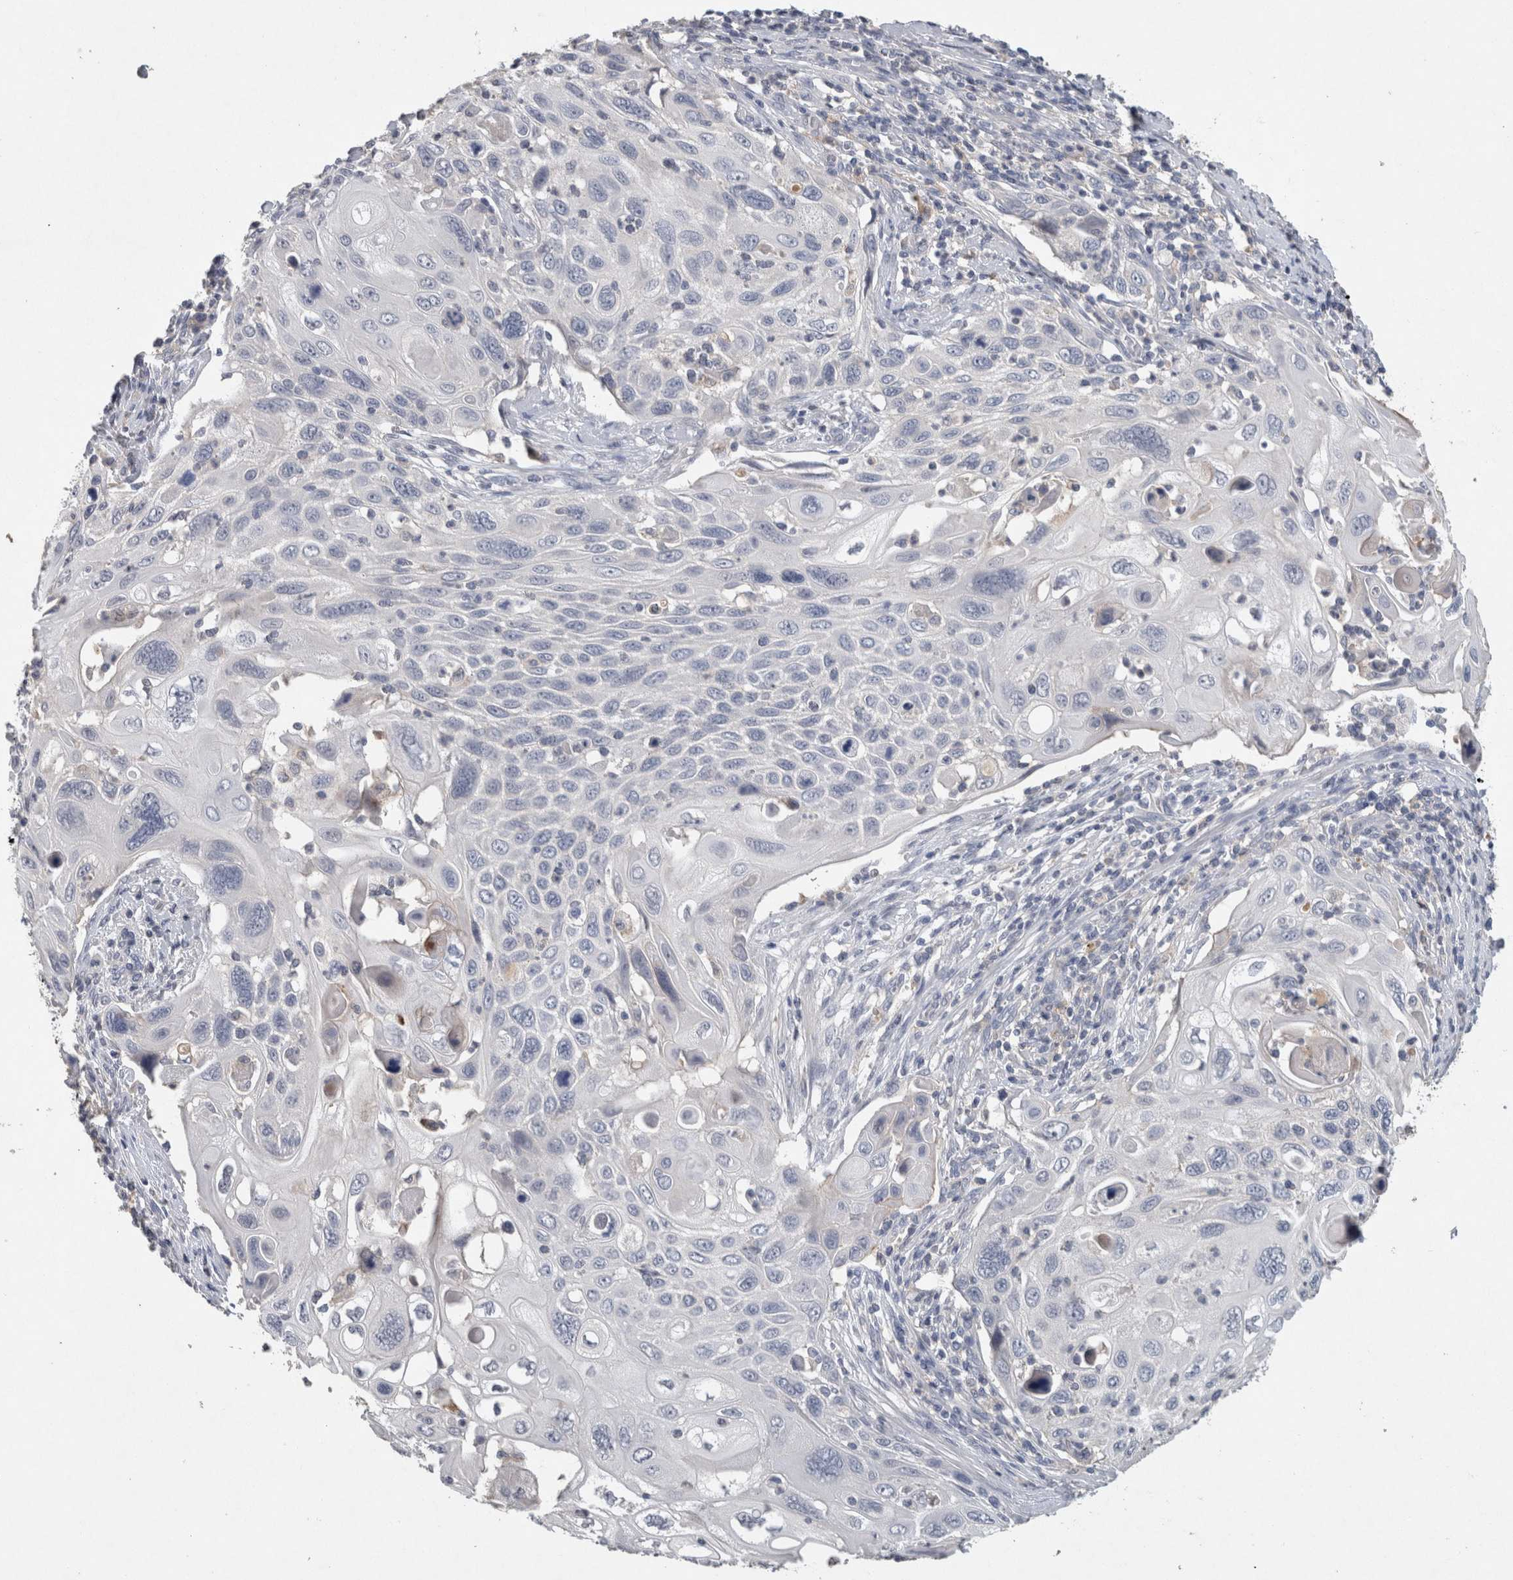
{"staining": {"intensity": "negative", "quantity": "none", "location": "none"}, "tissue": "cervical cancer", "cell_type": "Tumor cells", "image_type": "cancer", "snomed": [{"axis": "morphology", "description": "Squamous cell carcinoma, NOS"}, {"axis": "topography", "description": "Cervix"}], "caption": "The histopathology image exhibits no staining of tumor cells in cervical cancer.", "gene": "HEXD", "patient": {"sex": "female", "age": 70}}